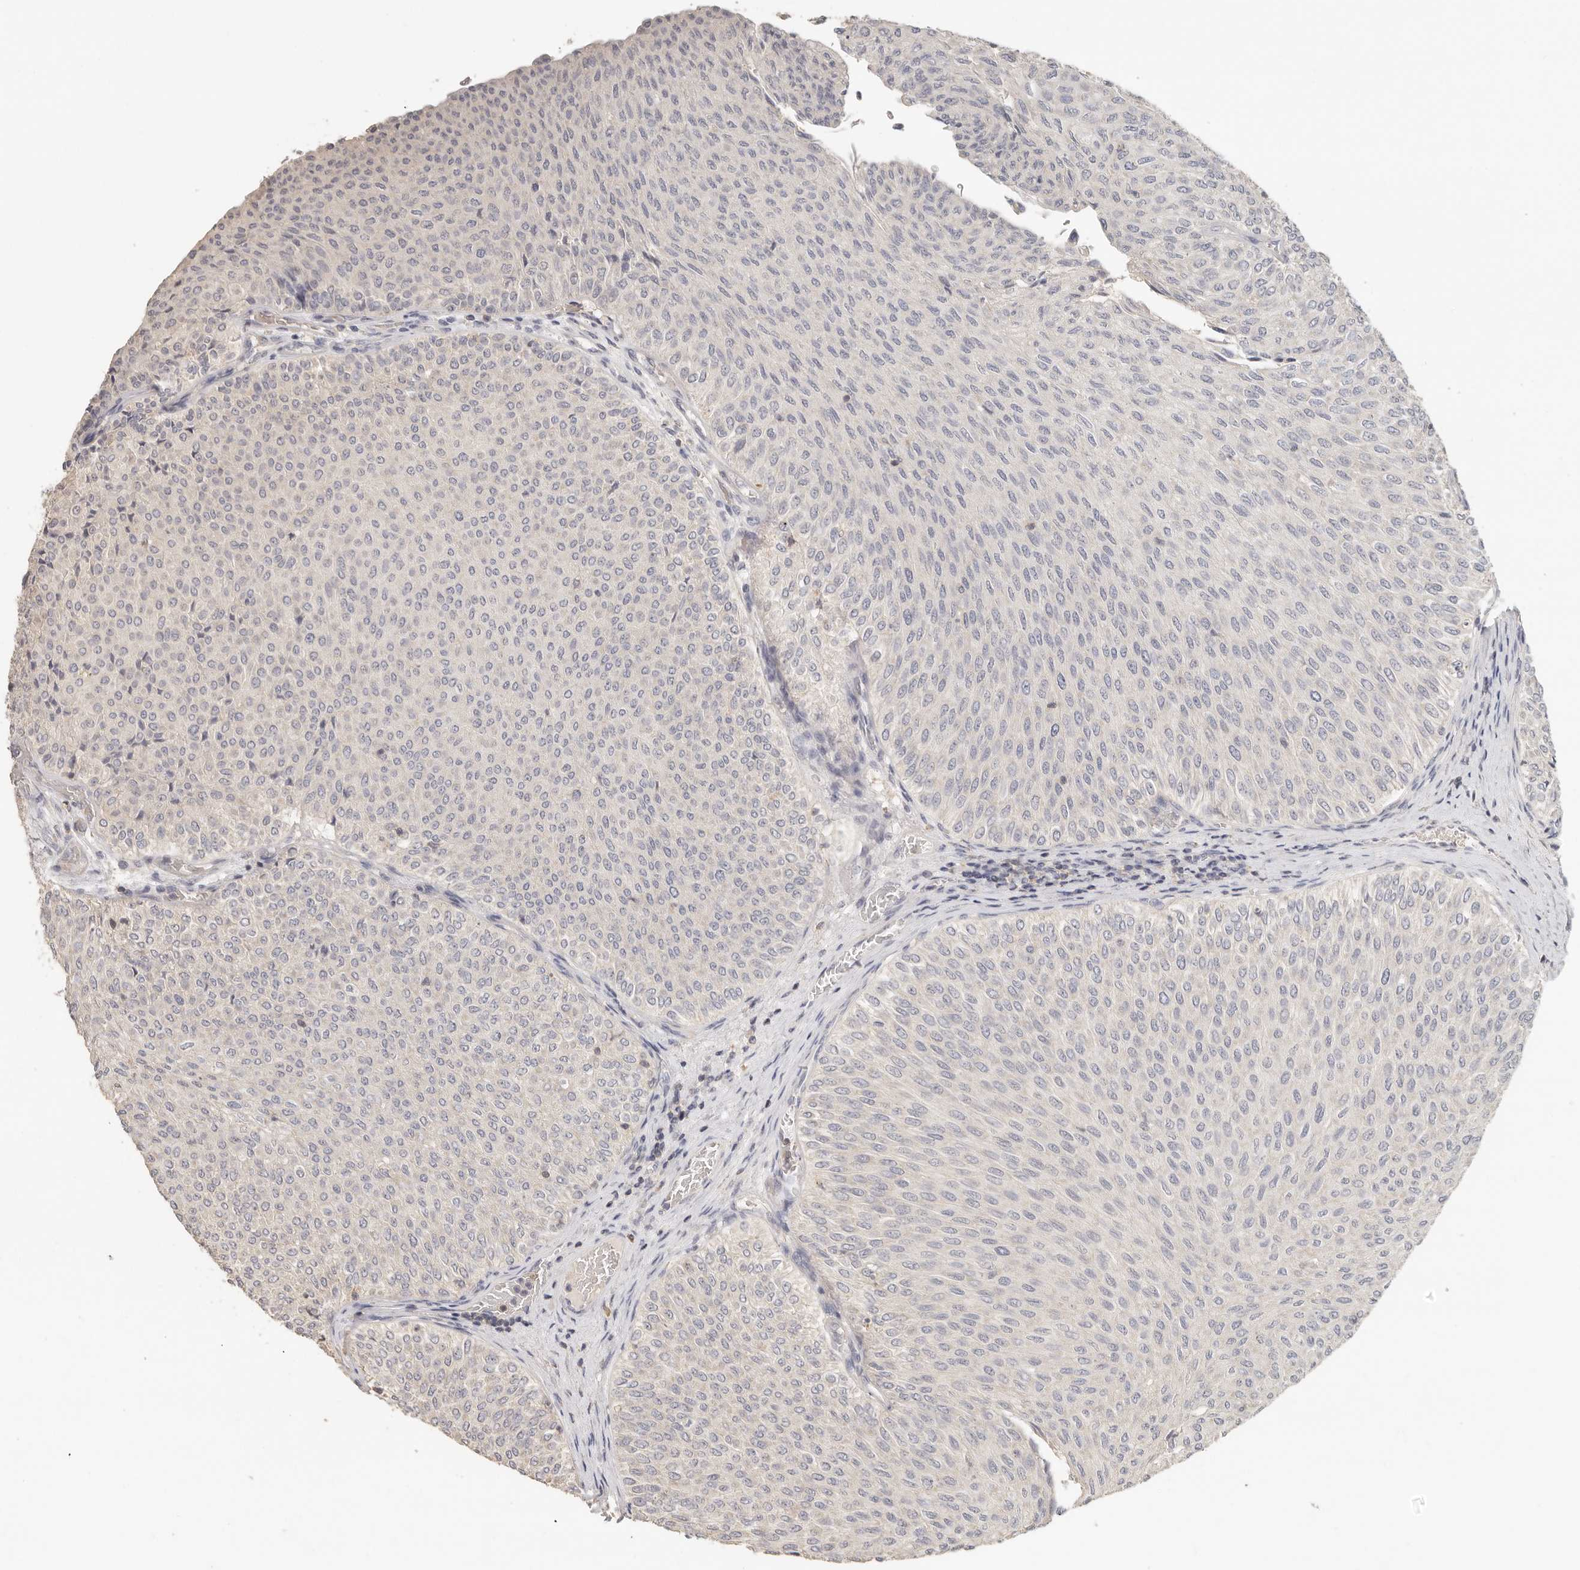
{"staining": {"intensity": "negative", "quantity": "none", "location": "none"}, "tissue": "urothelial cancer", "cell_type": "Tumor cells", "image_type": "cancer", "snomed": [{"axis": "morphology", "description": "Urothelial carcinoma, Low grade"}, {"axis": "topography", "description": "Urinary bladder"}], "caption": "Low-grade urothelial carcinoma was stained to show a protein in brown. There is no significant positivity in tumor cells.", "gene": "CSK", "patient": {"sex": "male", "age": 78}}